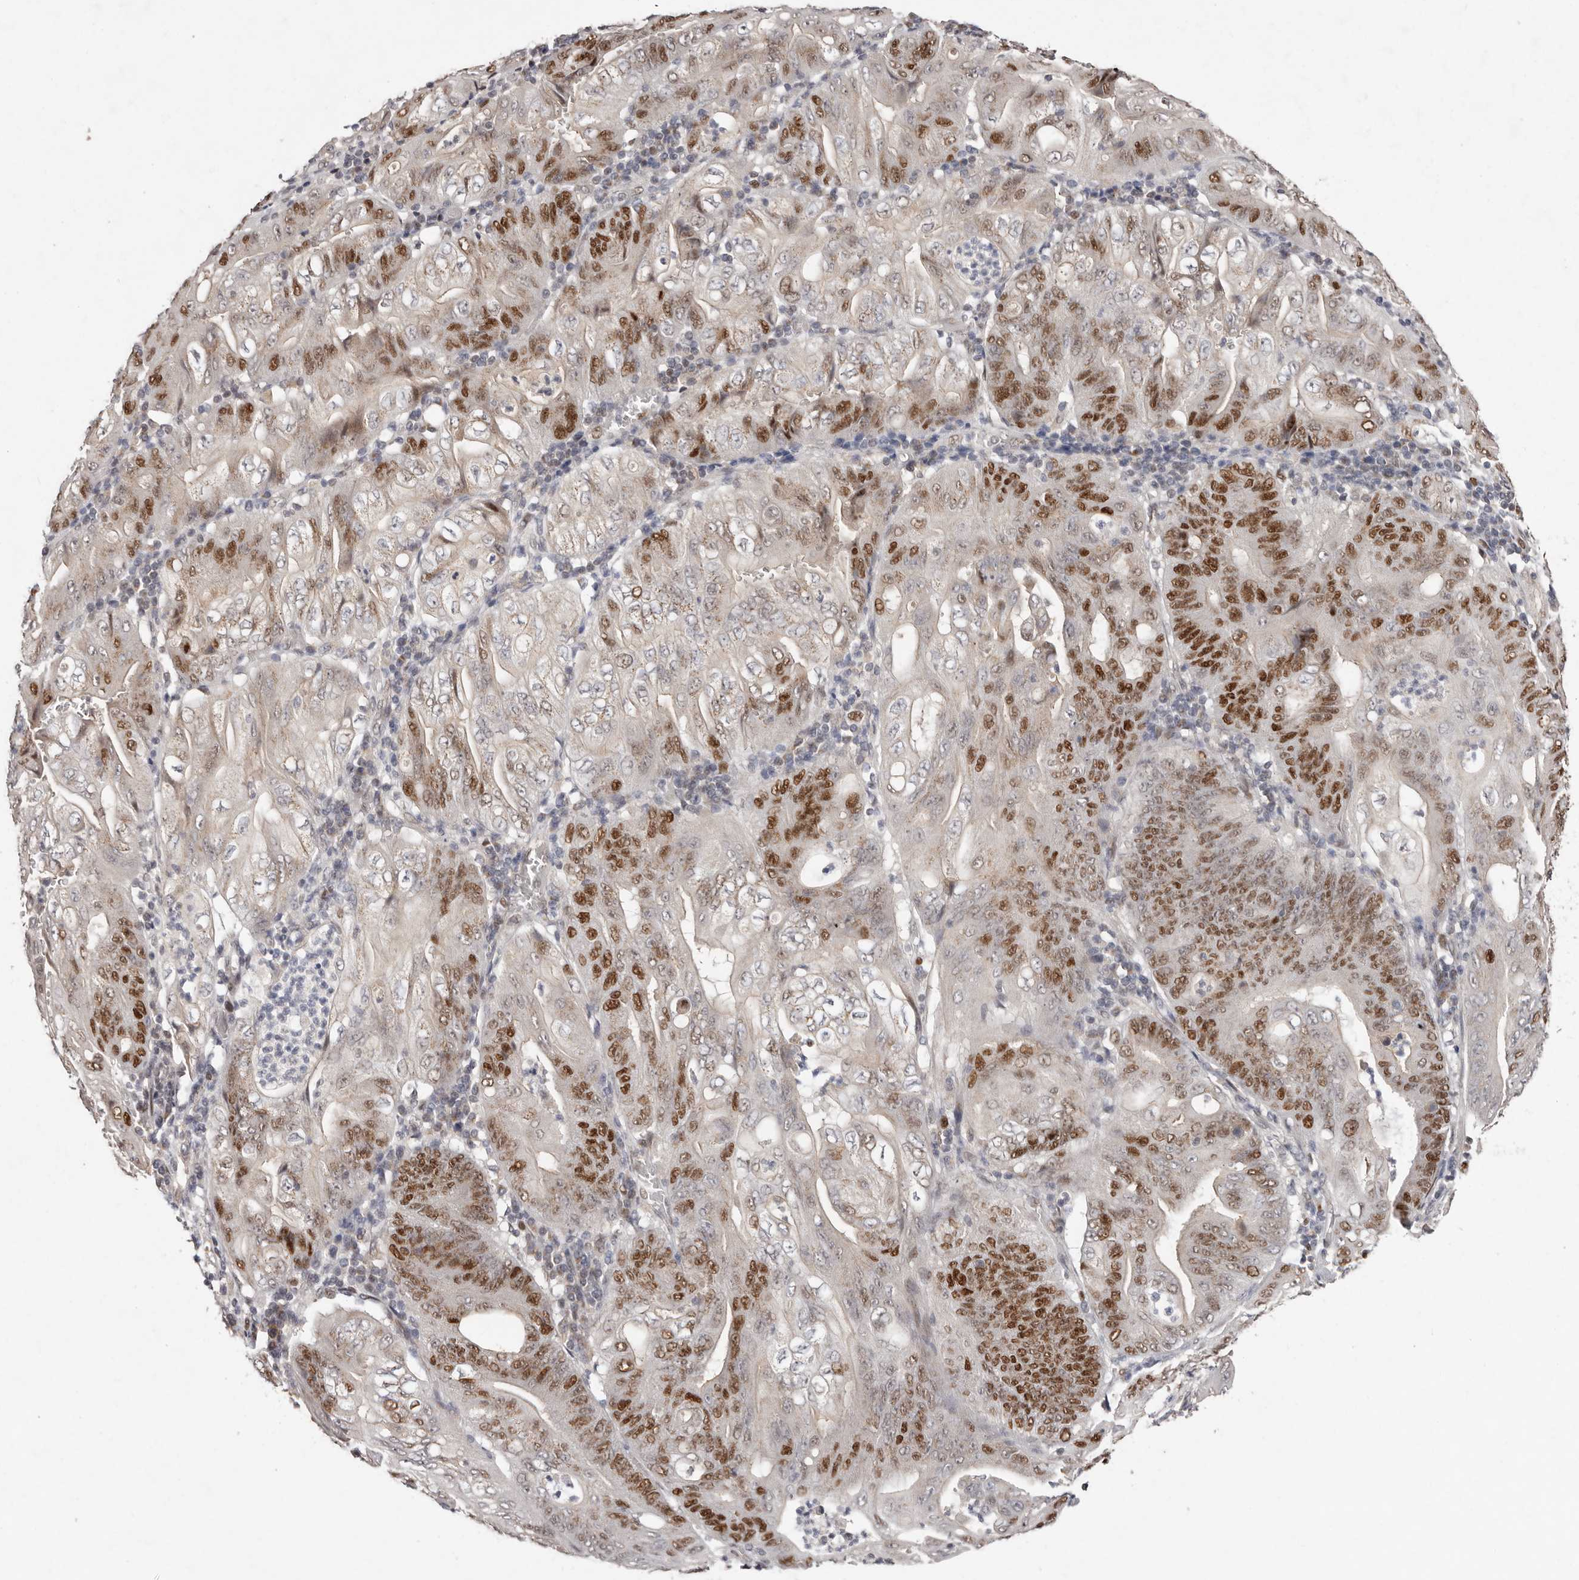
{"staining": {"intensity": "moderate", "quantity": "25%-75%", "location": "nuclear"}, "tissue": "stomach cancer", "cell_type": "Tumor cells", "image_type": "cancer", "snomed": [{"axis": "morphology", "description": "Adenocarcinoma, NOS"}, {"axis": "topography", "description": "Stomach"}], "caption": "Human stomach cancer (adenocarcinoma) stained with a brown dye reveals moderate nuclear positive staining in about 25%-75% of tumor cells.", "gene": "KLF7", "patient": {"sex": "female", "age": 73}}